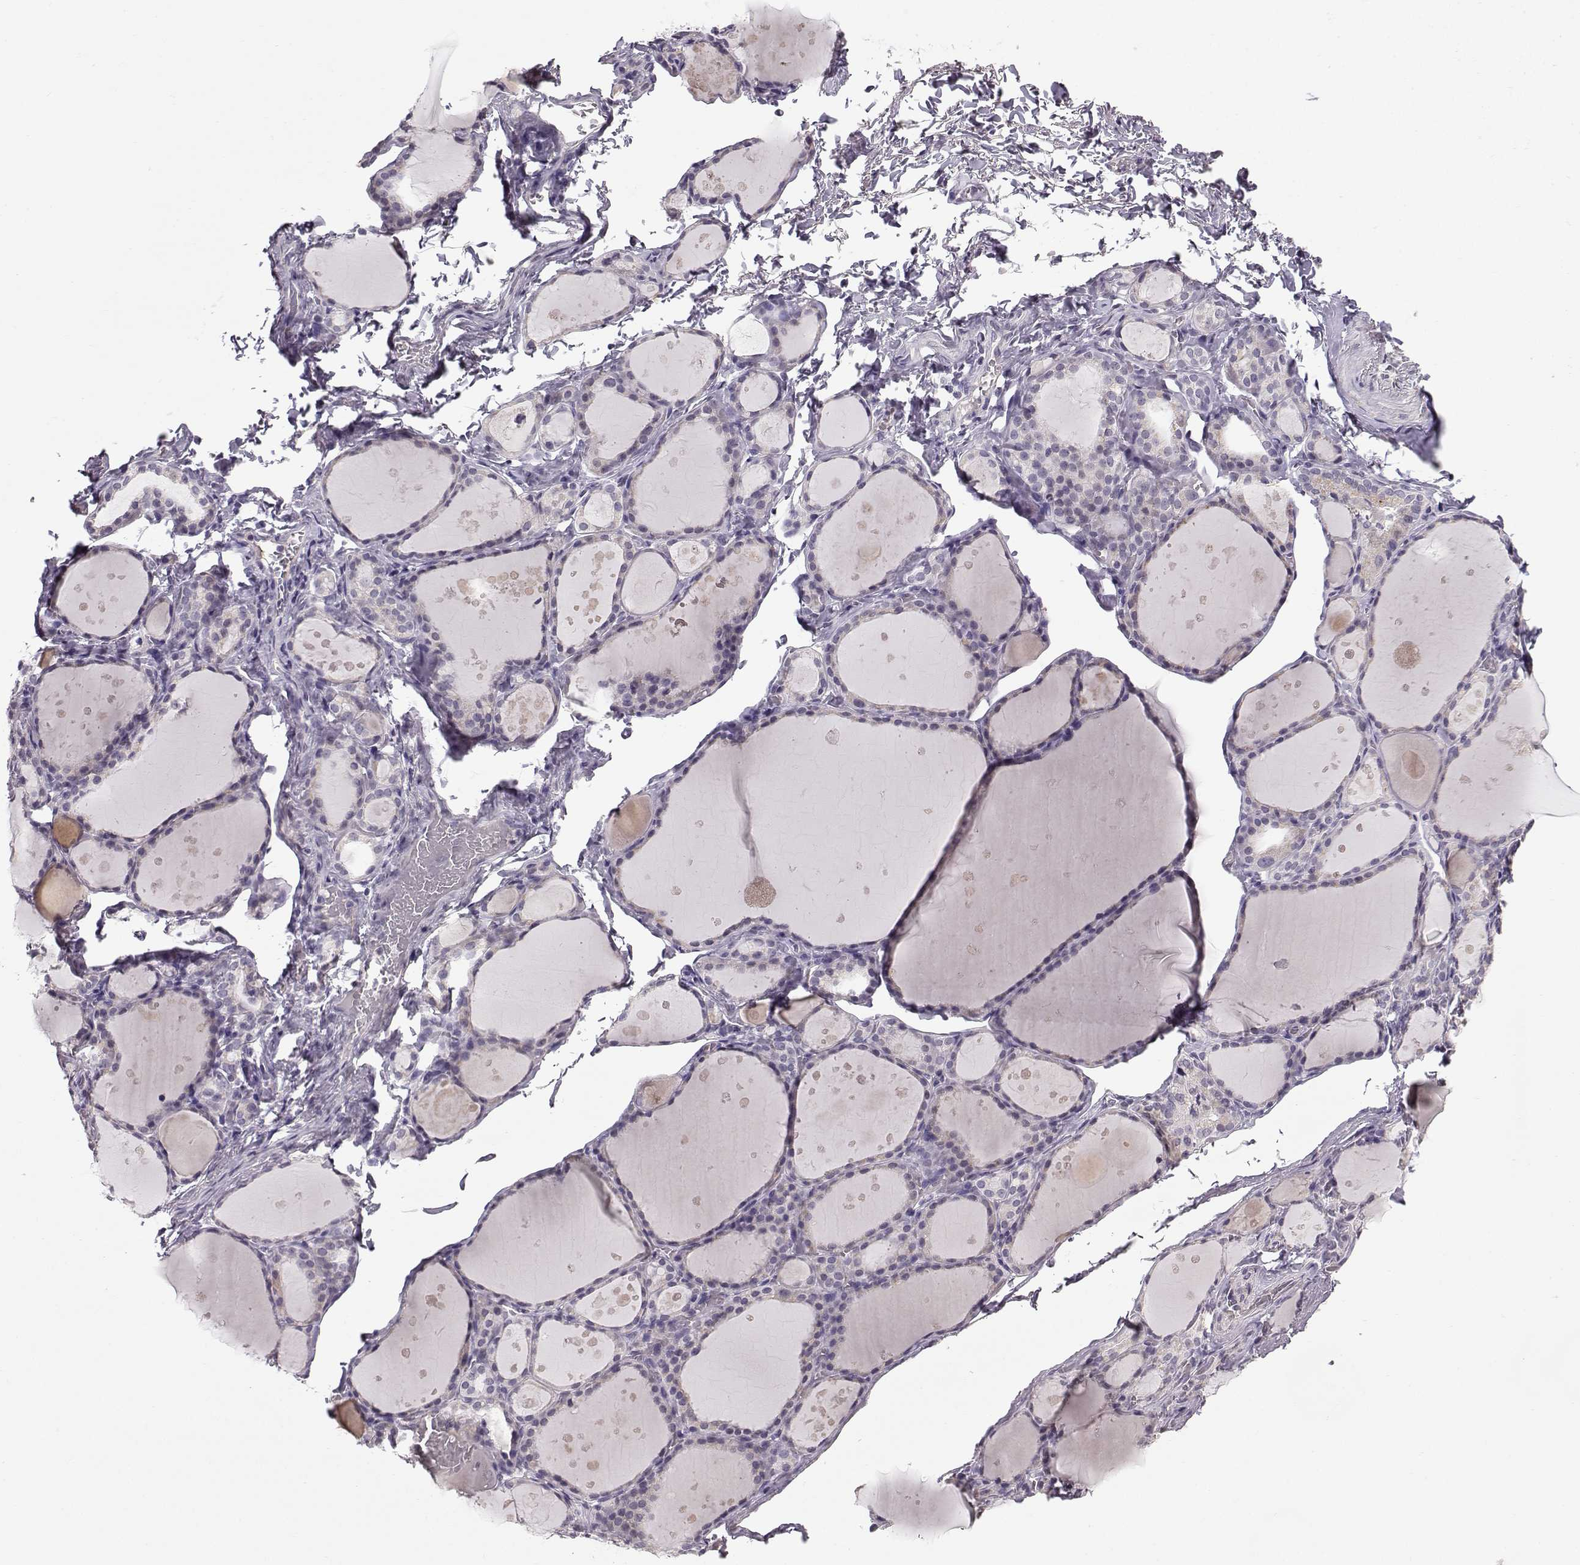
{"staining": {"intensity": "negative", "quantity": "none", "location": "none"}, "tissue": "thyroid gland", "cell_type": "Glandular cells", "image_type": "normal", "snomed": [{"axis": "morphology", "description": "Normal tissue, NOS"}, {"axis": "topography", "description": "Thyroid gland"}], "caption": "Histopathology image shows no significant protein expression in glandular cells of normal thyroid gland. (Brightfield microscopy of DAB (3,3'-diaminobenzidine) IHC at high magnification).", "gene": "TSPYL5", "patient": {"sex": "male", "age": 68}}